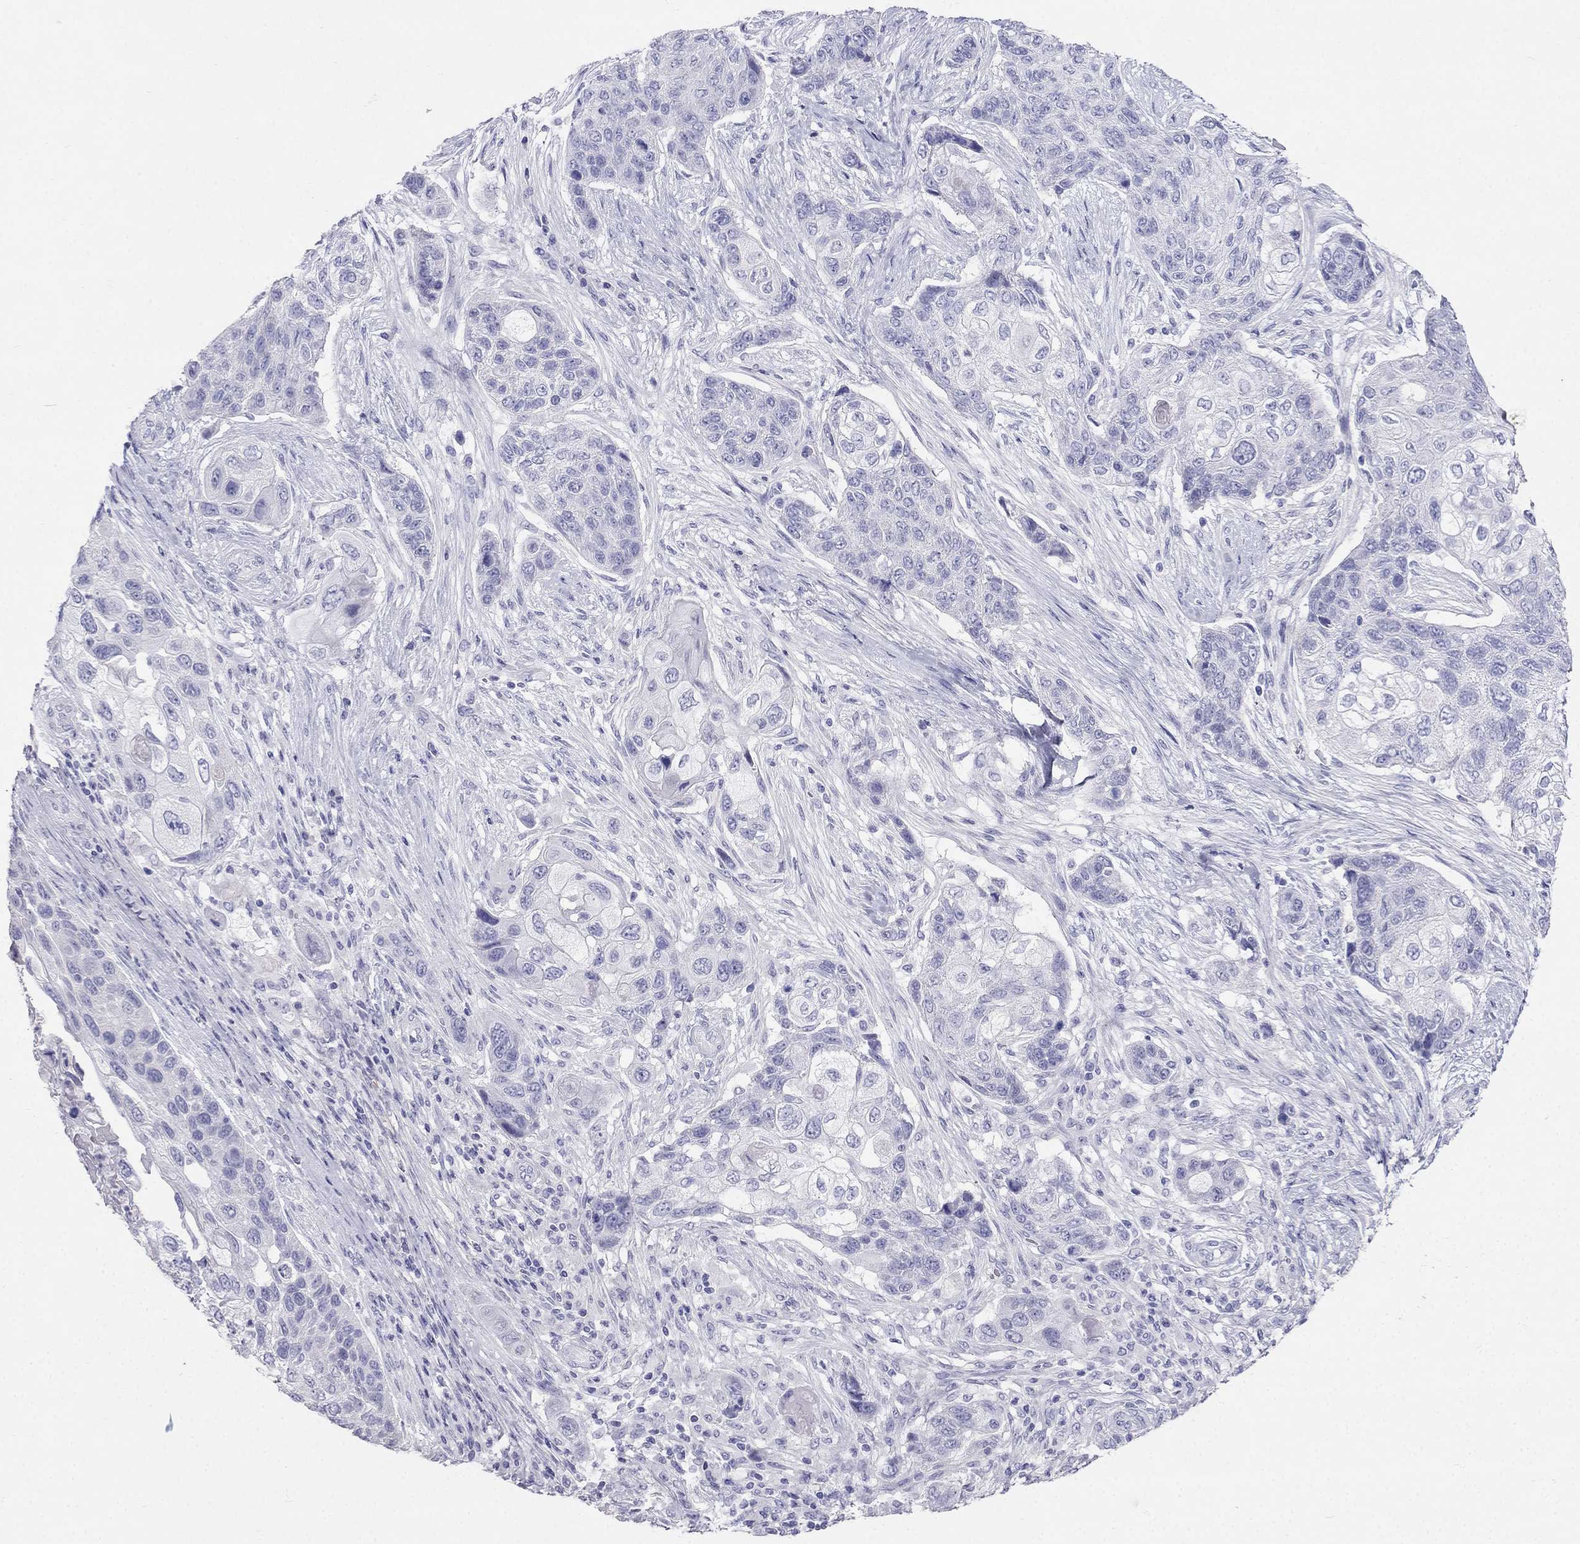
{"staining": {"intensity": "negative", "quantity": "none", "location": "none"}, "tissue": "lung cancer", "cell_type": "Tumor cells", "image_type": "cancer", "snomed": [{"axis": "morphology", "description": "Squamous cell carcinoma, NOS"}, {"axis": "topography", "description": "Lung"}], "caption": "This is a micrograph of immunohistochemistry (IHC) staining of lung squamous cell carcinoma, which shows no positivity in tumor cells.", "gene": "RFLNA", "patient": {"sex": "male", "age": 69}}